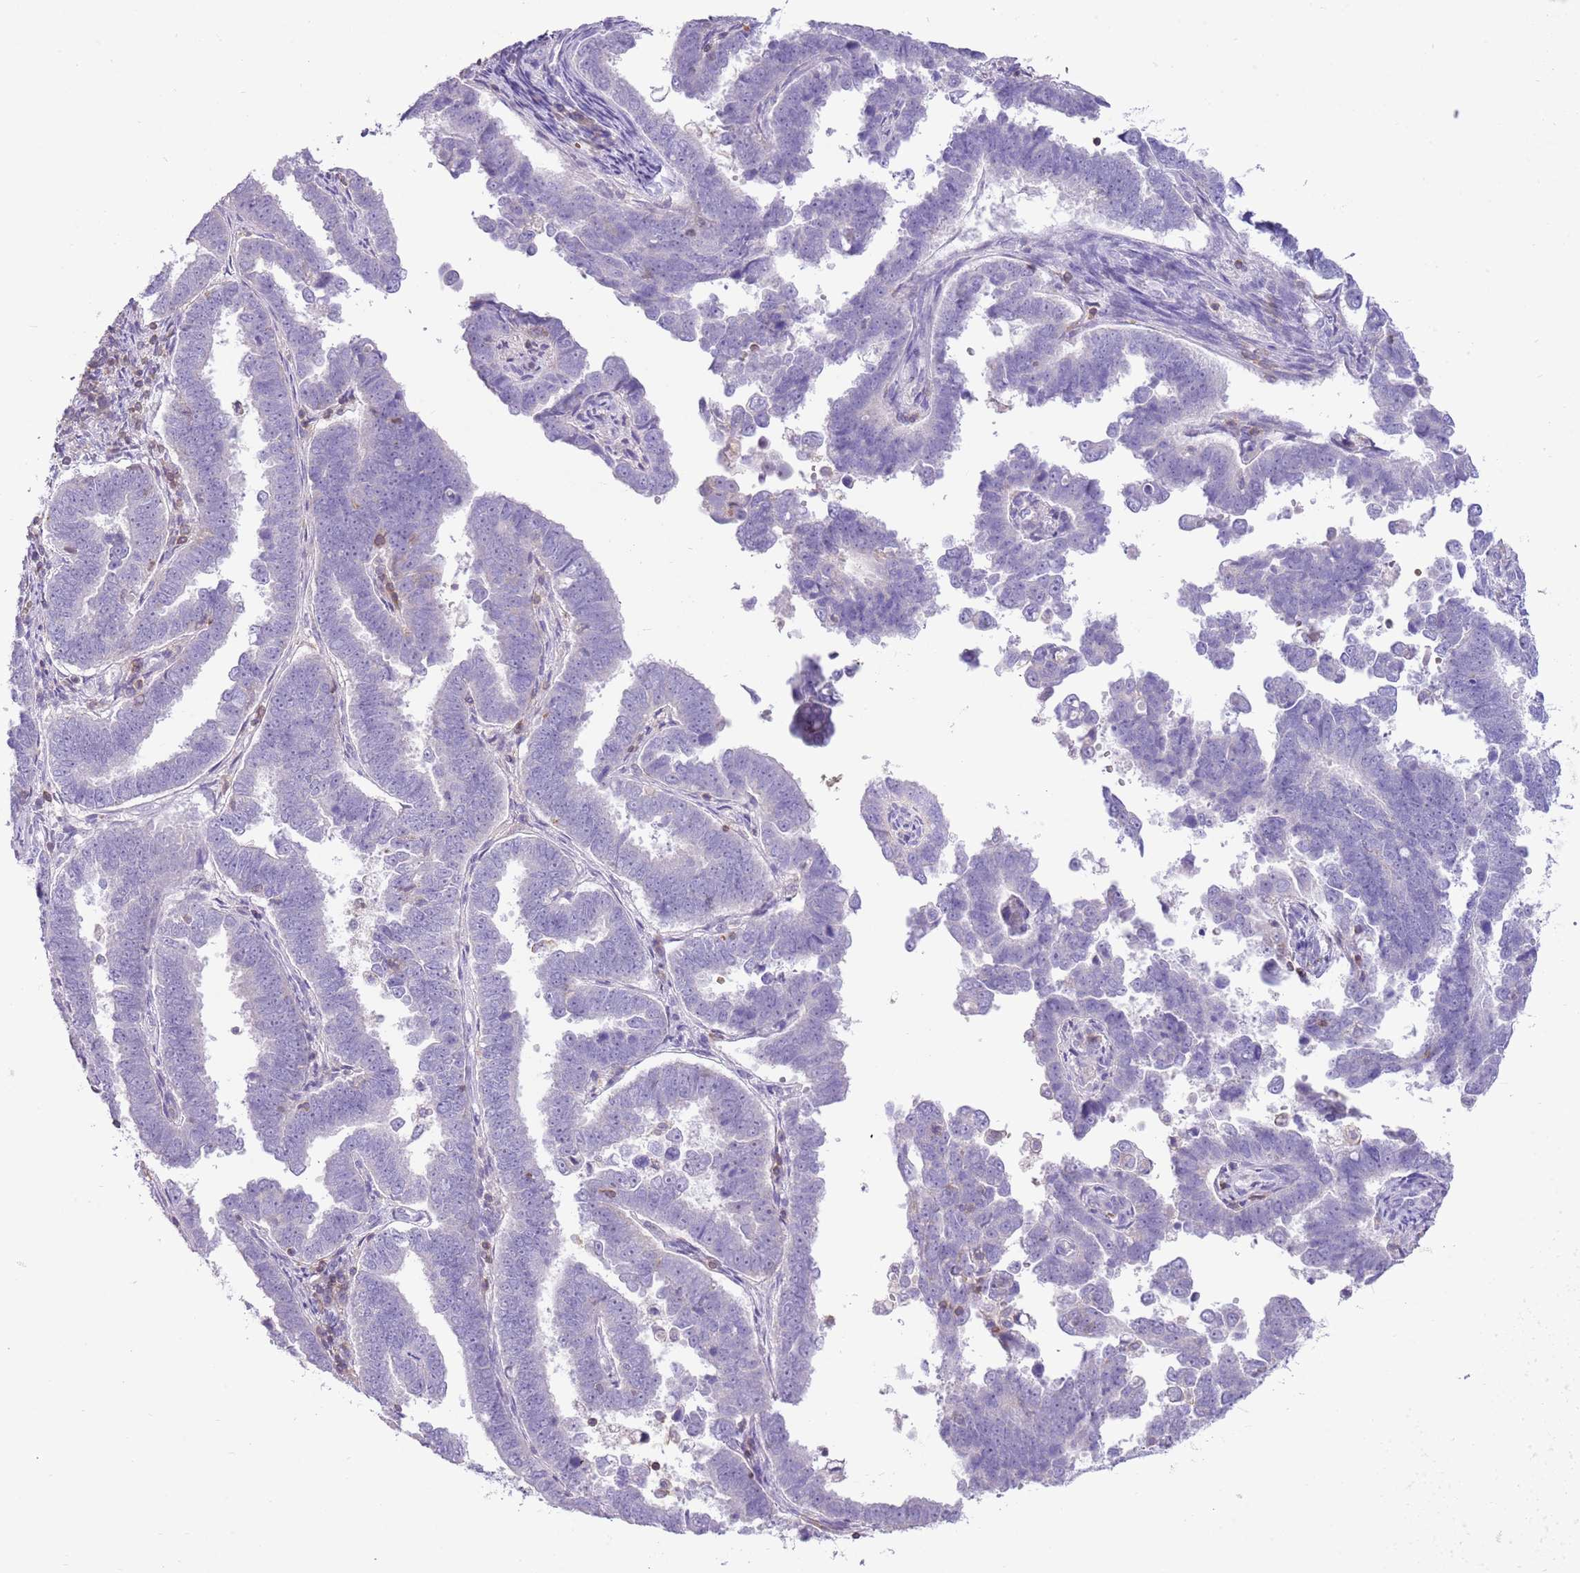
{"staining": {"intensity": "negative", "quantity": "none", "location": "none"}, "tissue": "endometrial cancer", "cell_type": "Tumor cells", "image_type": "cancer", "snomed": [{"axis": "morphology", "description": "Adenocarcinoma, NOS"}, {"axis": "topography", "description": "Endometrium"}], "caption": "Immunohistochemistry (IHC) of human endometrial adenocarcinoma displays no expression in tumor cells. Nuclei are stained in blue.", "gene": "OR4Q3", "patient": {"sex": "female", "age": 75}}